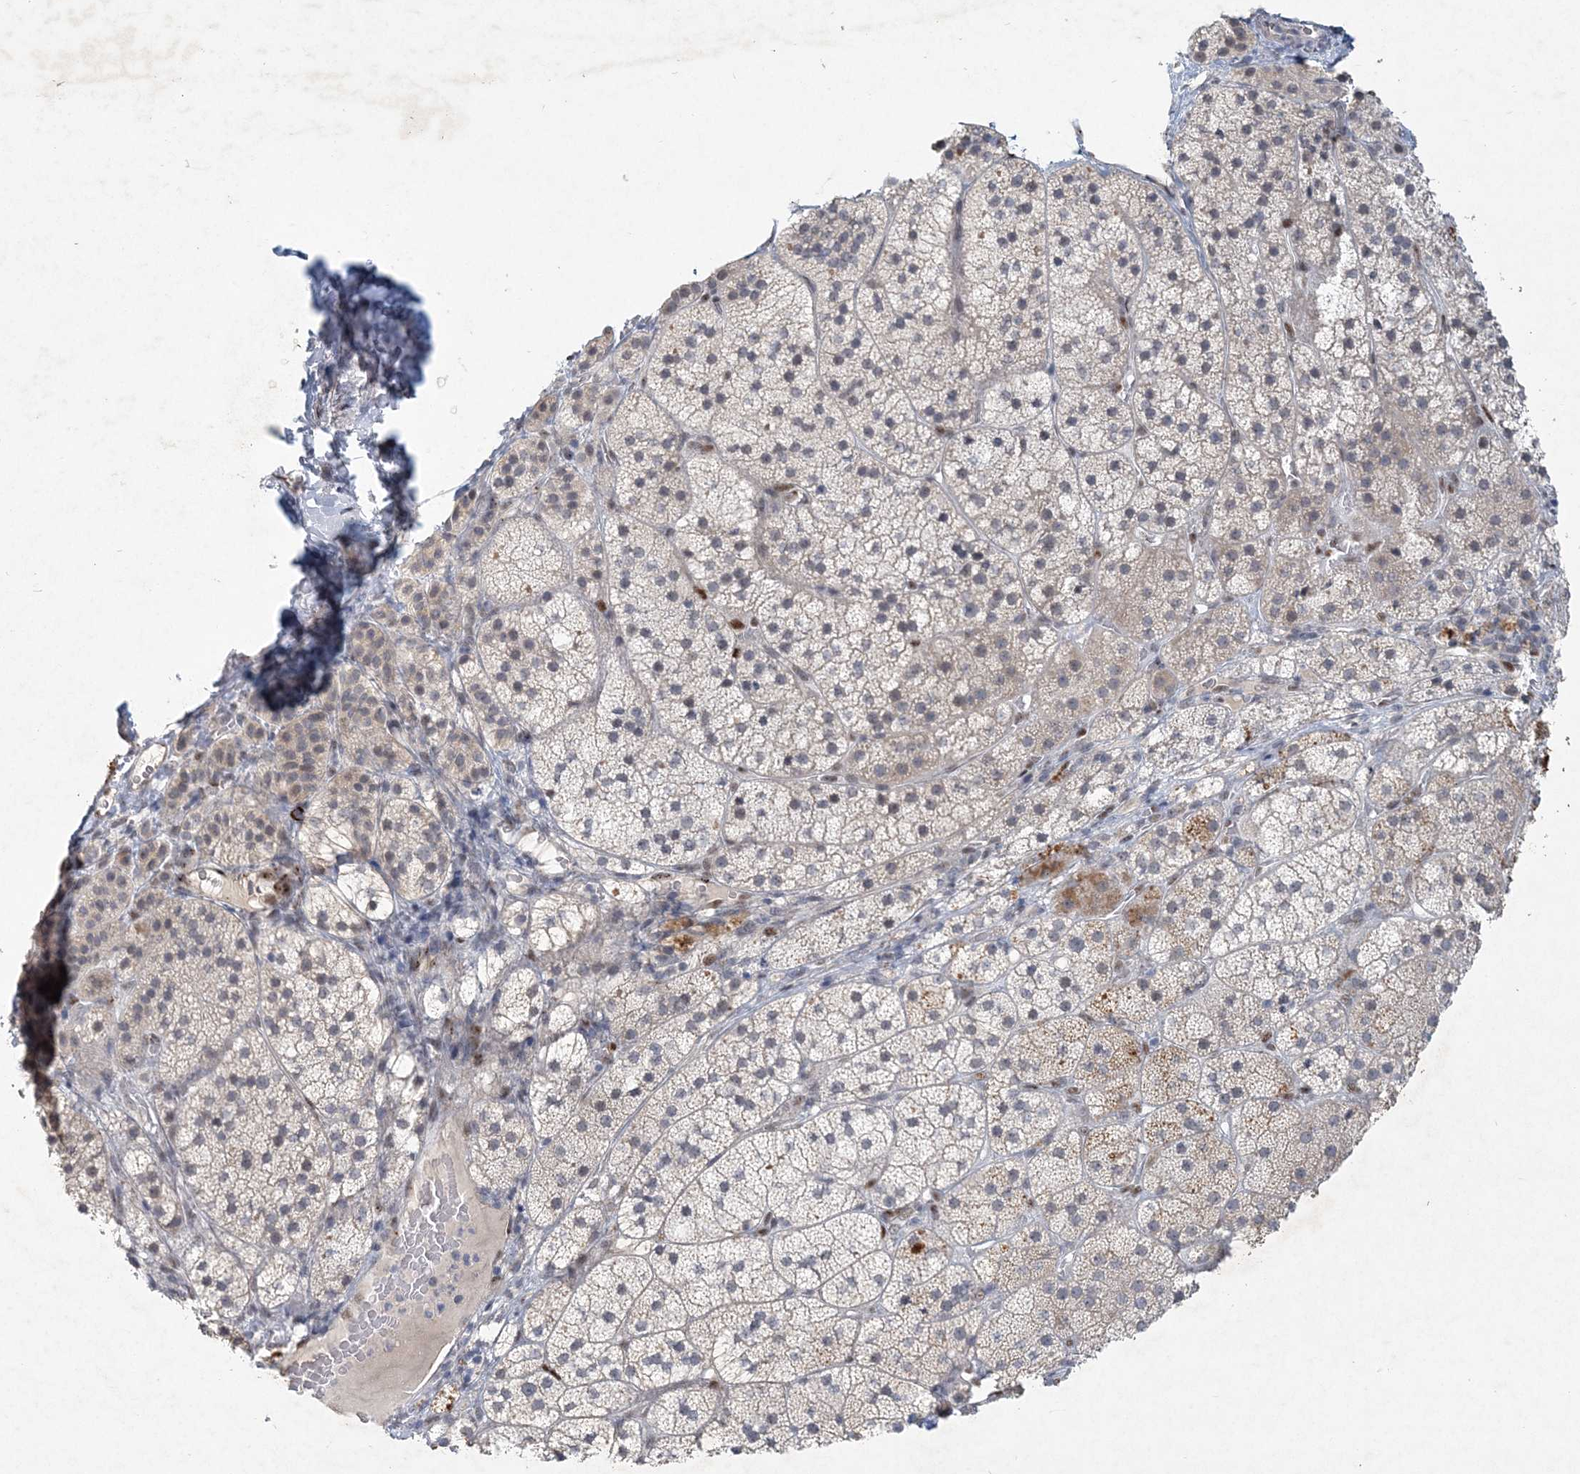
{"staining": {"intensity": "moderate", "quantity": "<25%", "location": "cytoplasmic/membranous"}, "tissue": "adrenal gland", "cell_type": "Glandular cells", "image_type": "normal", "snomed": [{"axis": "morphology", "description": "Normal tissue, NOS"}, {"axis": "topography", "description": "Adrenal gland"}], "caption": "This micrograph exhibits normal adrenal gland stained with immunohistochemistry (IHC) to label a protein in brown. The cytoplasmic/membranous of glandular cells show moderate positivity for the protein. Nuclei are counter-stained blue.", "gene": "GIN1", "patient": {"sex": "female", "age": 44}}